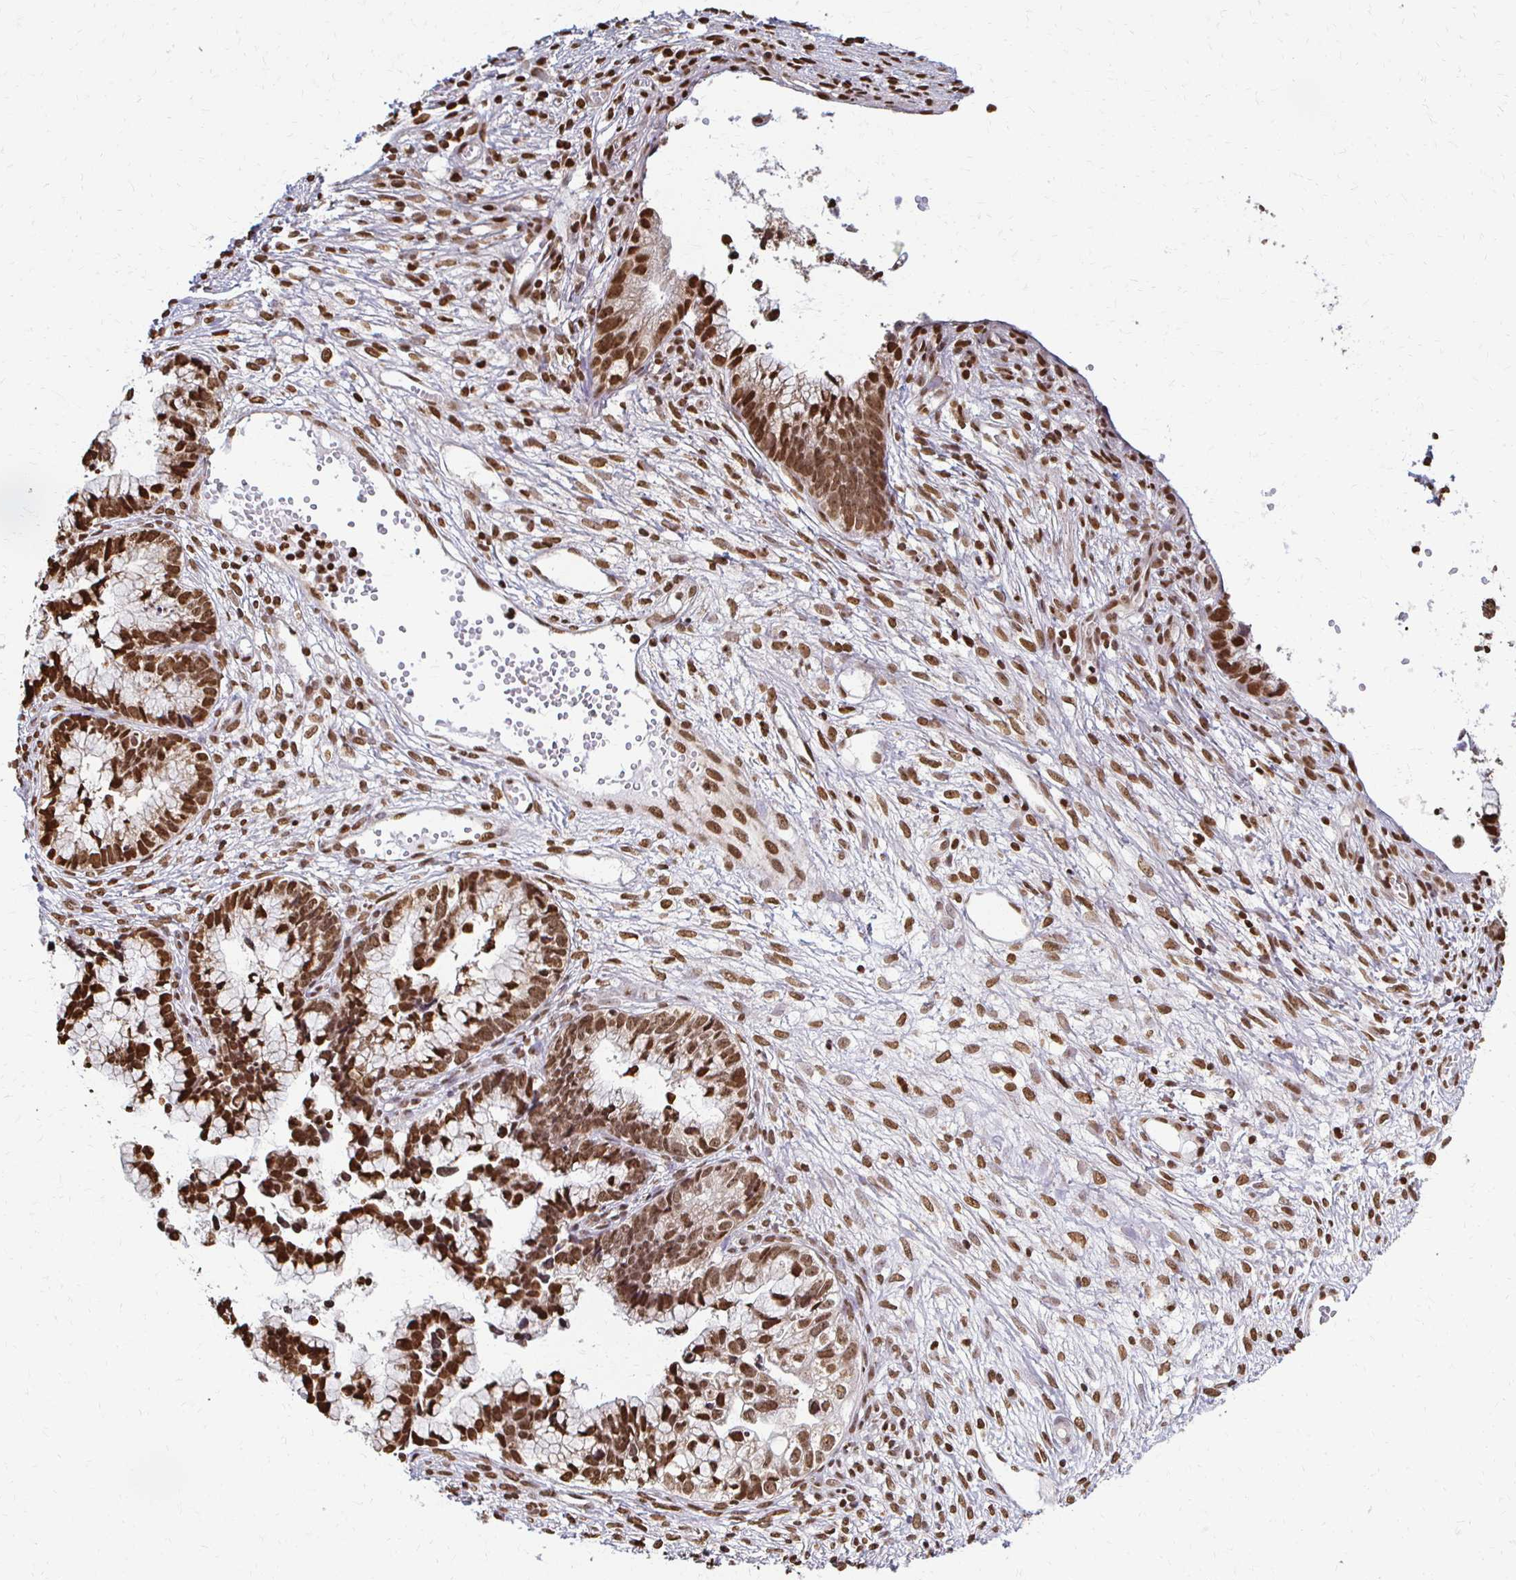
{"staining": {"intensity": "moderate", "quantity": ">75%", "location": "nuclear"}, "tissue": "cervical cancer", "cell_type": "Tumor cells", "image_type": "cancer", "snomed": [{"axis": "morphology", "description": "Adenocarcinoma, NOS"}, {"axis": "topography", "description": "Cervix"}], "caption": "A high-resolution micrograph shows IHC staining of cervical adenocarcinoma, which demonstrates moderate nuclear staining in about >75% of tumor cells.", "gene": "HOXA9", "patient": {"sex": "female", "age": 44}}